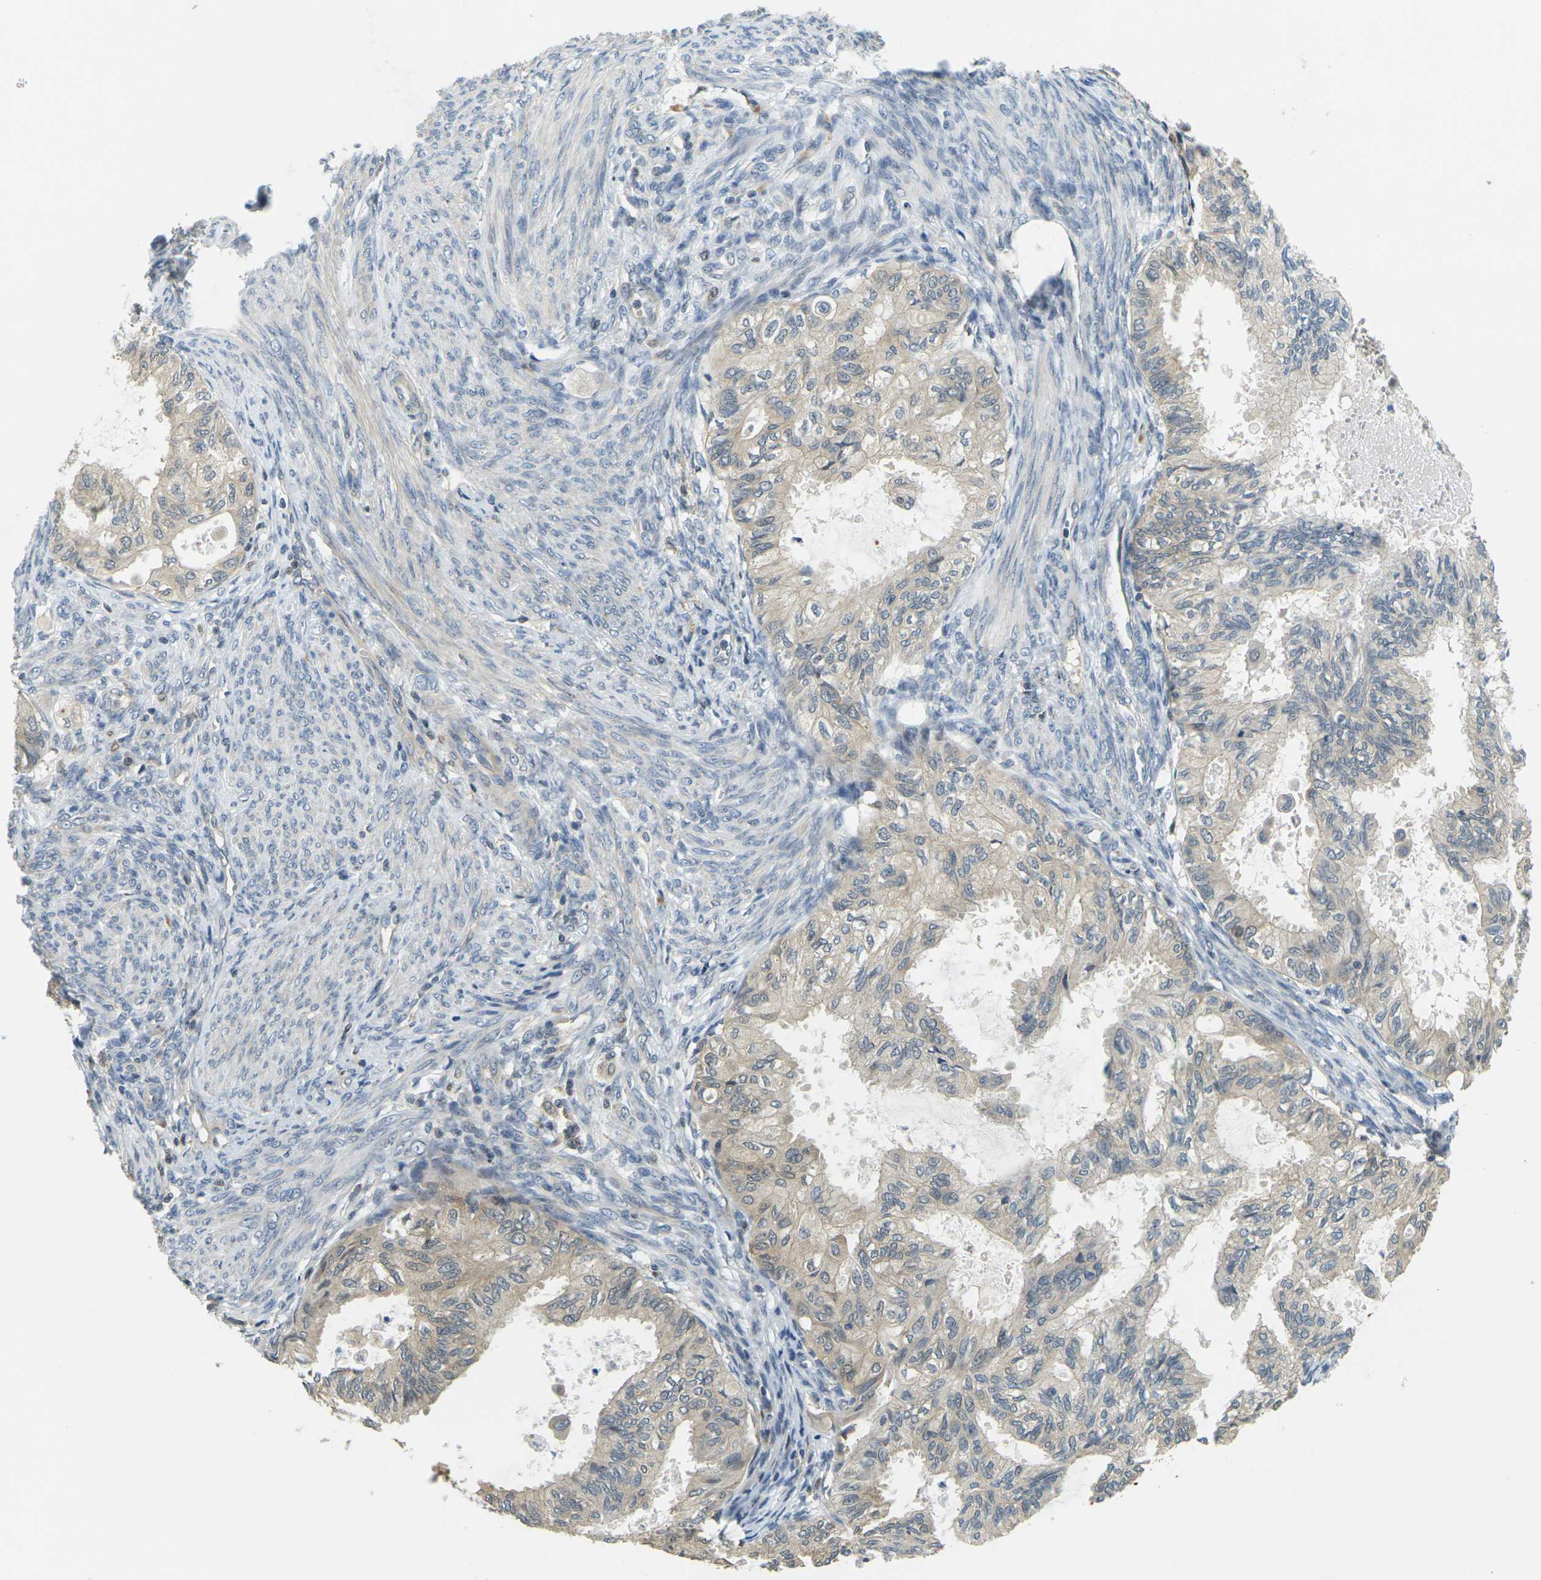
{"staining": {"intensity": "moderate", "quantity": "25%-75%", "location": "cytoplasmic/membranous"}, "tissue": "cervical cancer", "cell_type": "Tumor cells", "image_type": "cancer", "snomed": [{"axis": "morphology", "description": "Normal tissue, NOS"}, {"axis": "morphology", "description": "Adenocarcinoma, NOS"}, {"axis": "topography", "description": "Cervix"}, {"axis": "topography", "description": "Endometrium"}], "caption": "This is an image of immunohistochemistry (IHC) staining of cervical cancer, which shows moderate staining in the cytoplasmic/membranous of tumor cells.", "gene": "KLHL8", "patient": {"sex": "female", "age": 86}}